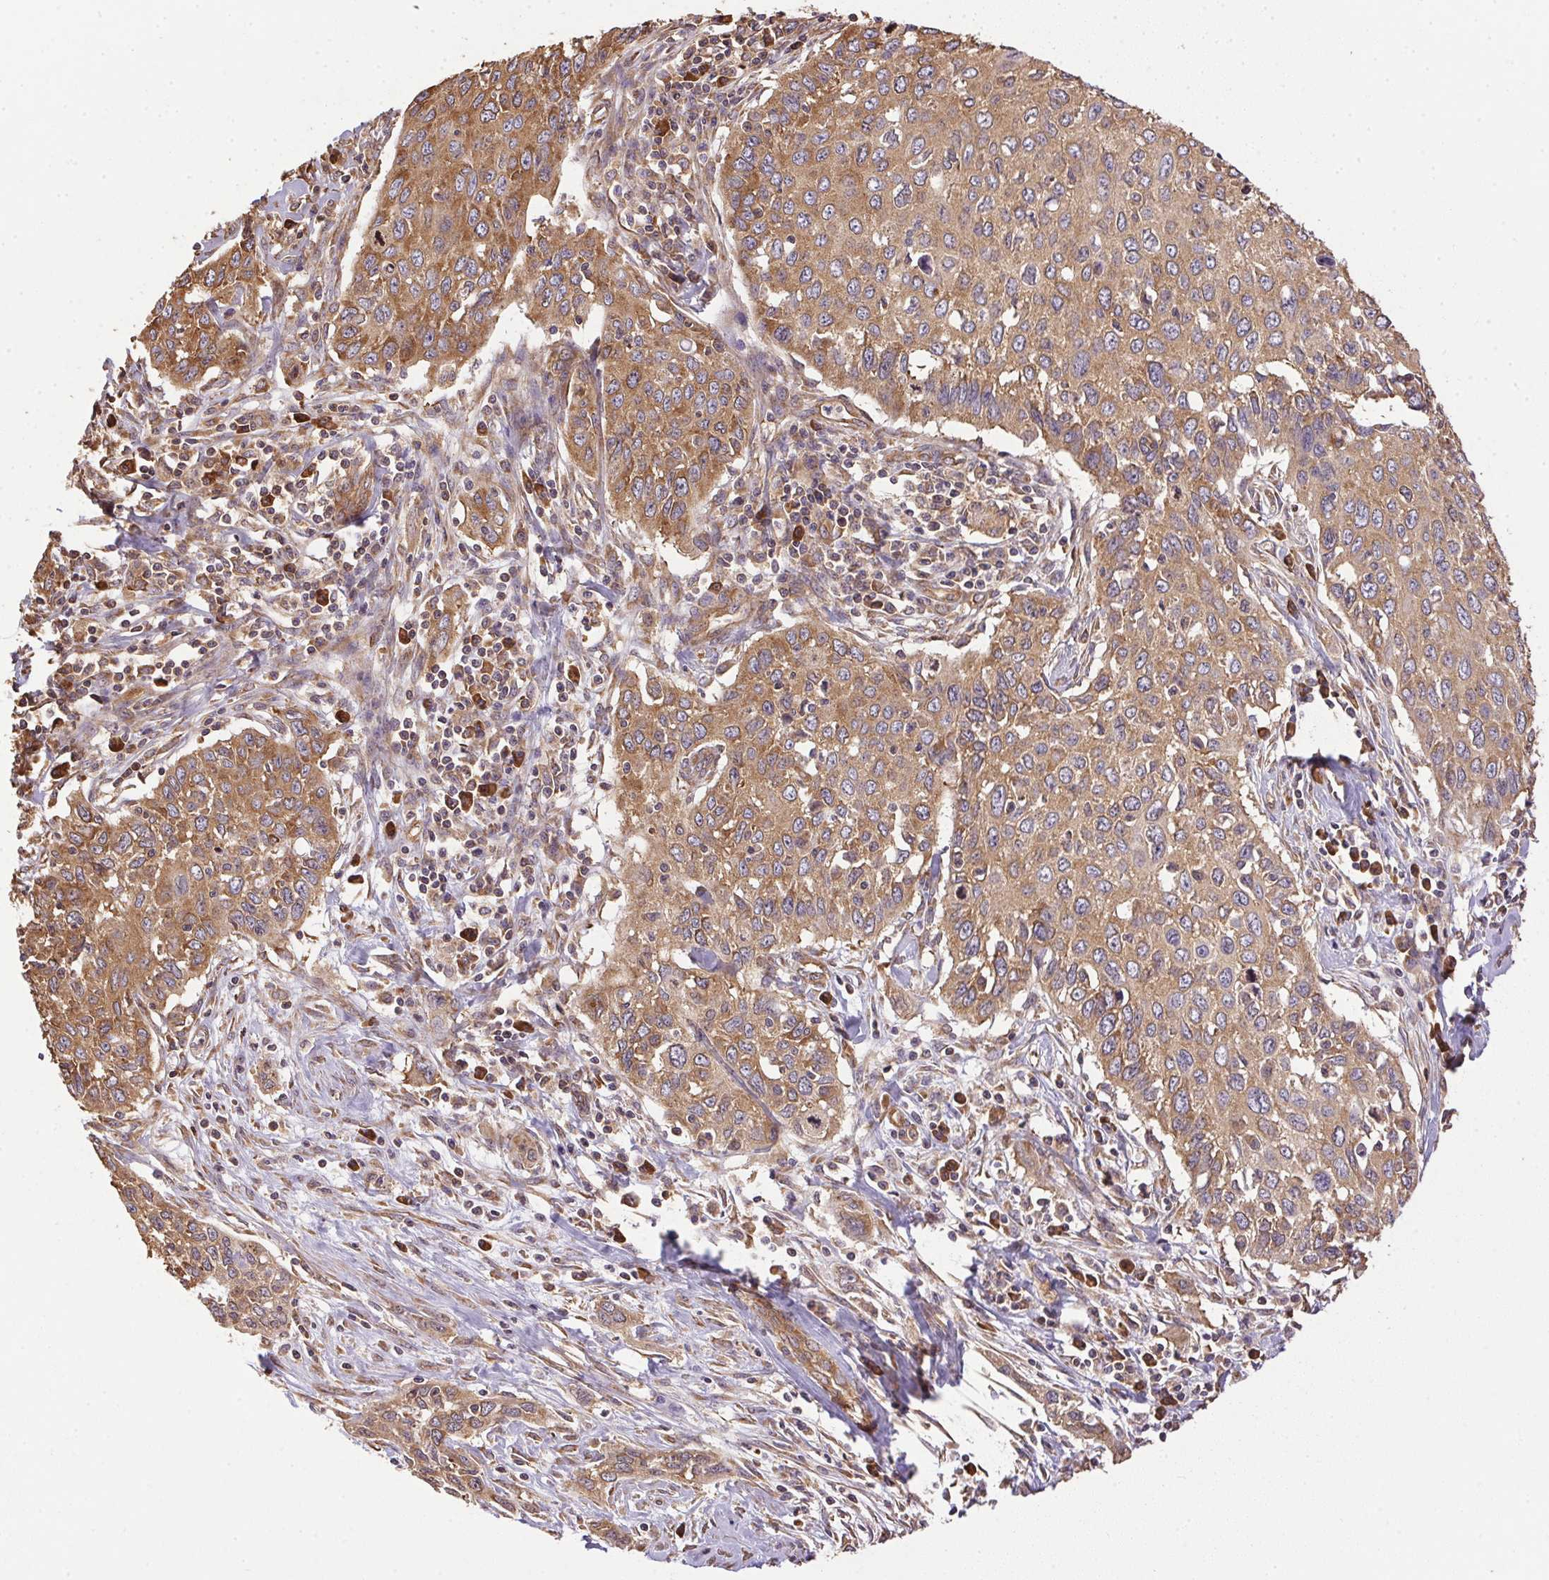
{"staining": {"intensity": "moderate", "quantity": ">75%", "location": "cytoplasmic/membranous"}, "tissue": "cervical cancer", "cell_type": "Tumor cells", "image_type": "cancer", "snomed": [{"axis": "morphology", "description": "Squamous cell carcinoma, NOS"}, {"axis": "topography", "description": "Cervix"}], "caption": "A brown stain labels moderate cytoplasmic/membranous positivity of a protein in cervical cancer (squamous cell carcinoma) tumor cells.", "gene": "EIF2S1", "patient": {"sex": "female", "age": 38}}